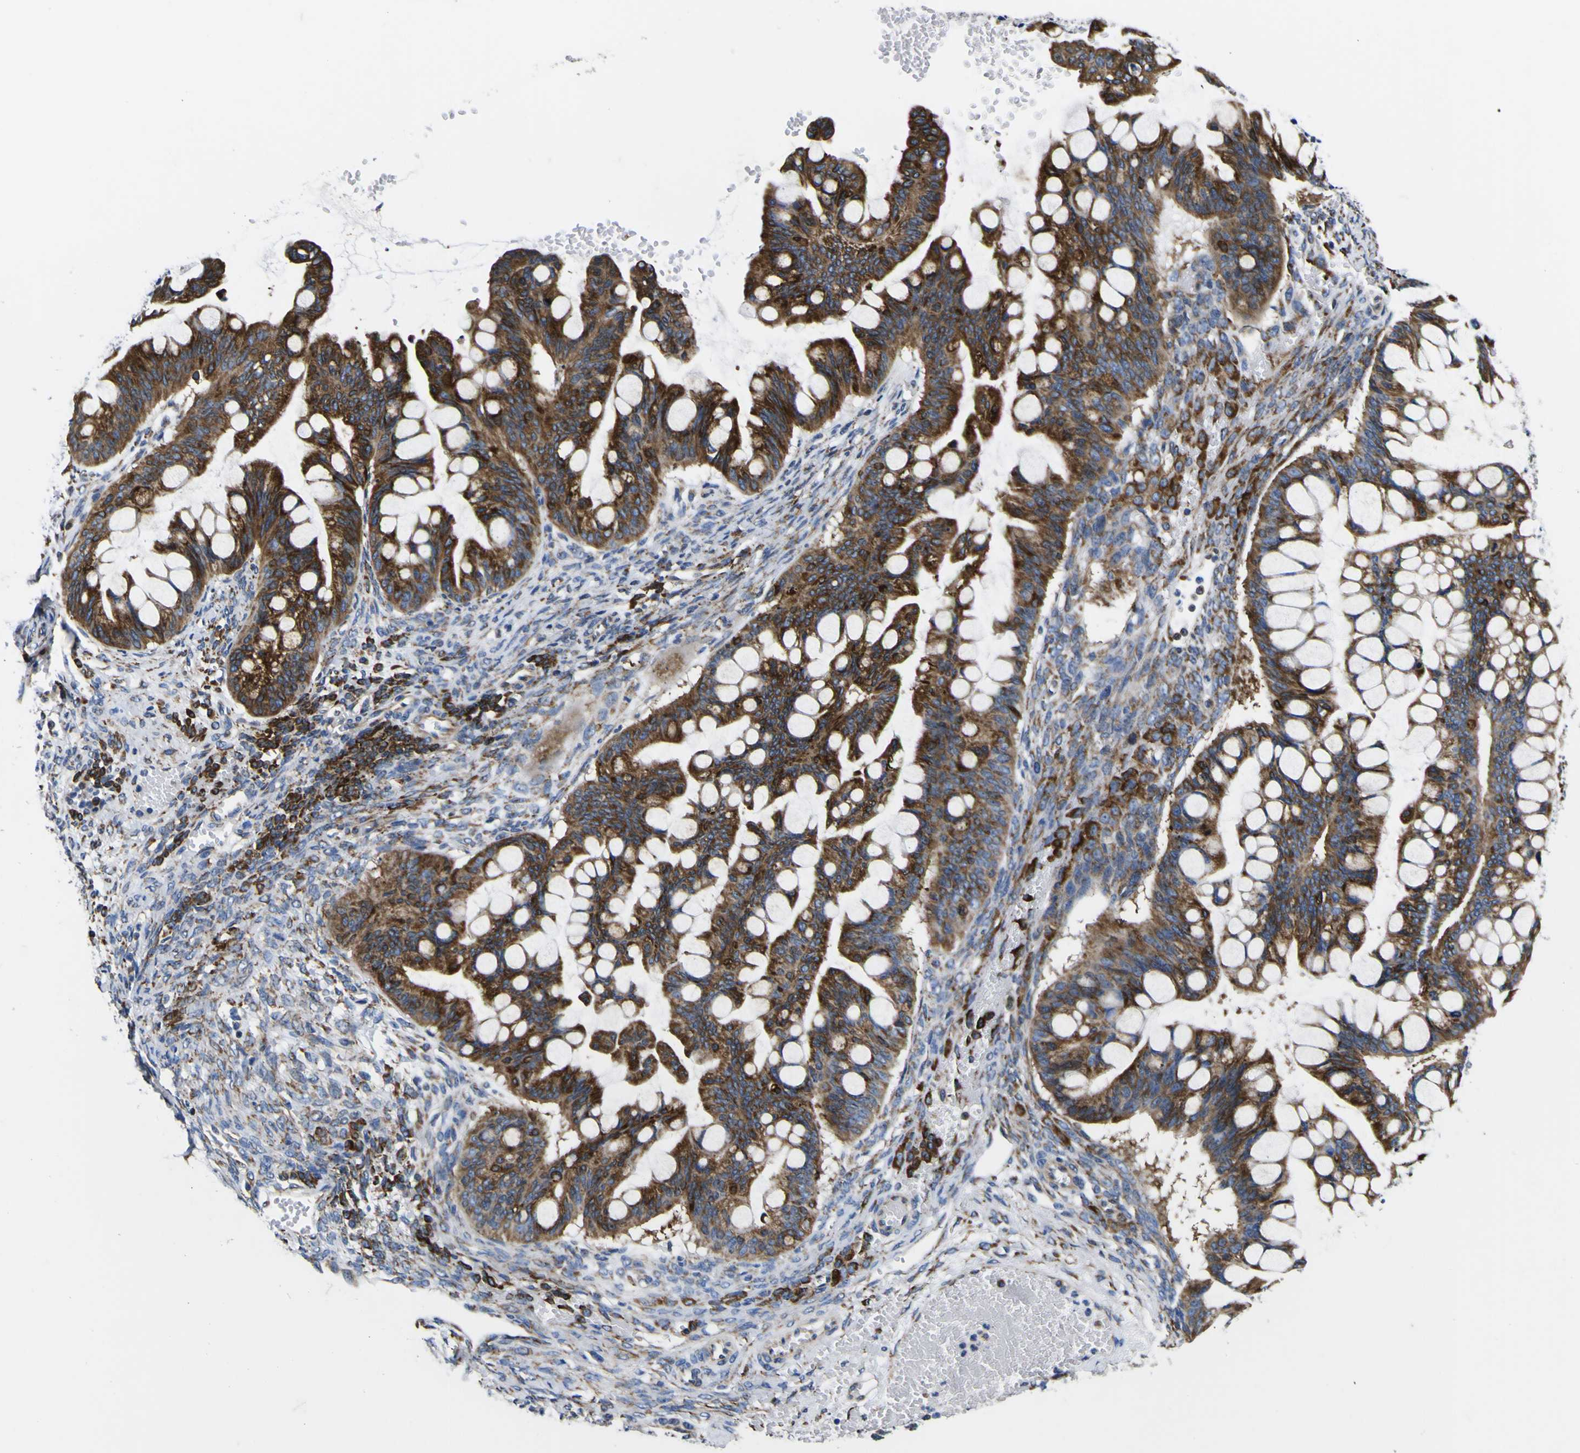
{"staining": {"intensity": "strong", "quantity": "25%-75%", "location": "cytoplasmic/membranous"}, "tissue": "ovarian cancer", "cell_type": "Tumor cells", "image_type": "cancer", "snomed": [{"axis": "morphology", "description": "Cystadenocarcinoma, mucinous, NOS"}, {"axis": "topography", "description": "Ovary"}], "caption": "Protein expression analysis of human ovarian cancer reveals strong cytoplasmic/membranous positivity in about 25%-75% of tumor cells. The protein of interest is shown in brown color, while the nuclei are stained blue.", "gene": "SCD", "patient": {"sex": "female", "age": 73}}